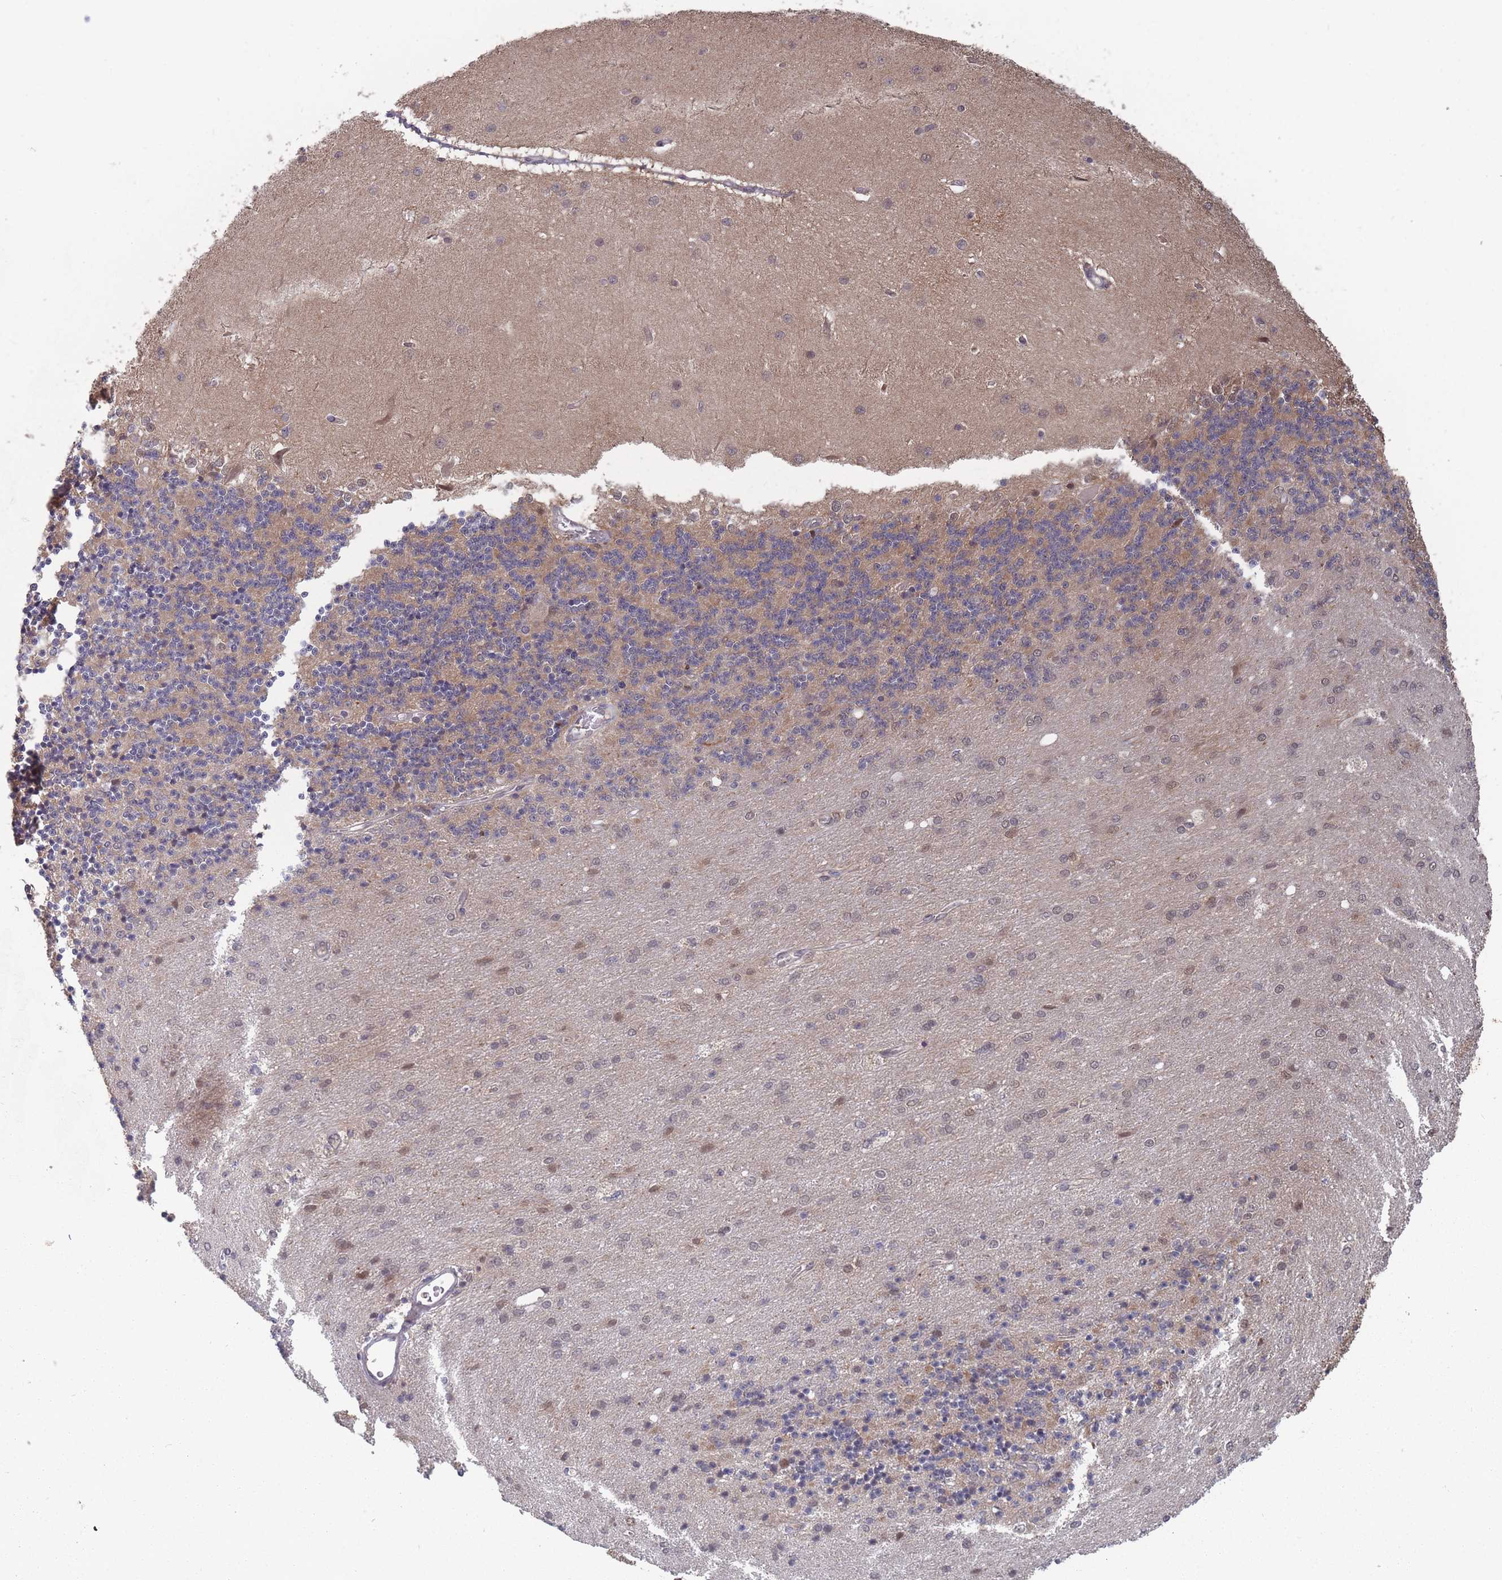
{"staining": {"intensity": "weak", "quantity": "<25%", "location": "cytoplasmic/membranous"}, "tissue": "cerebellum", "cell_type": "Cells in granular layer", "image_type": "normal", "snomed": [{"axis": "morphology", "description": "Normal tissue, NOS"}, {"axis": "topography", "description": "Cerebellum"}], "caption": "High power microscopy micrograph of an IHC photomicrograph of unremarkable cerebellum, revealing no significant staining in cells in granular layer.", "gene": "CNTRL", "patient": {"sex": "female", "age": 29}}